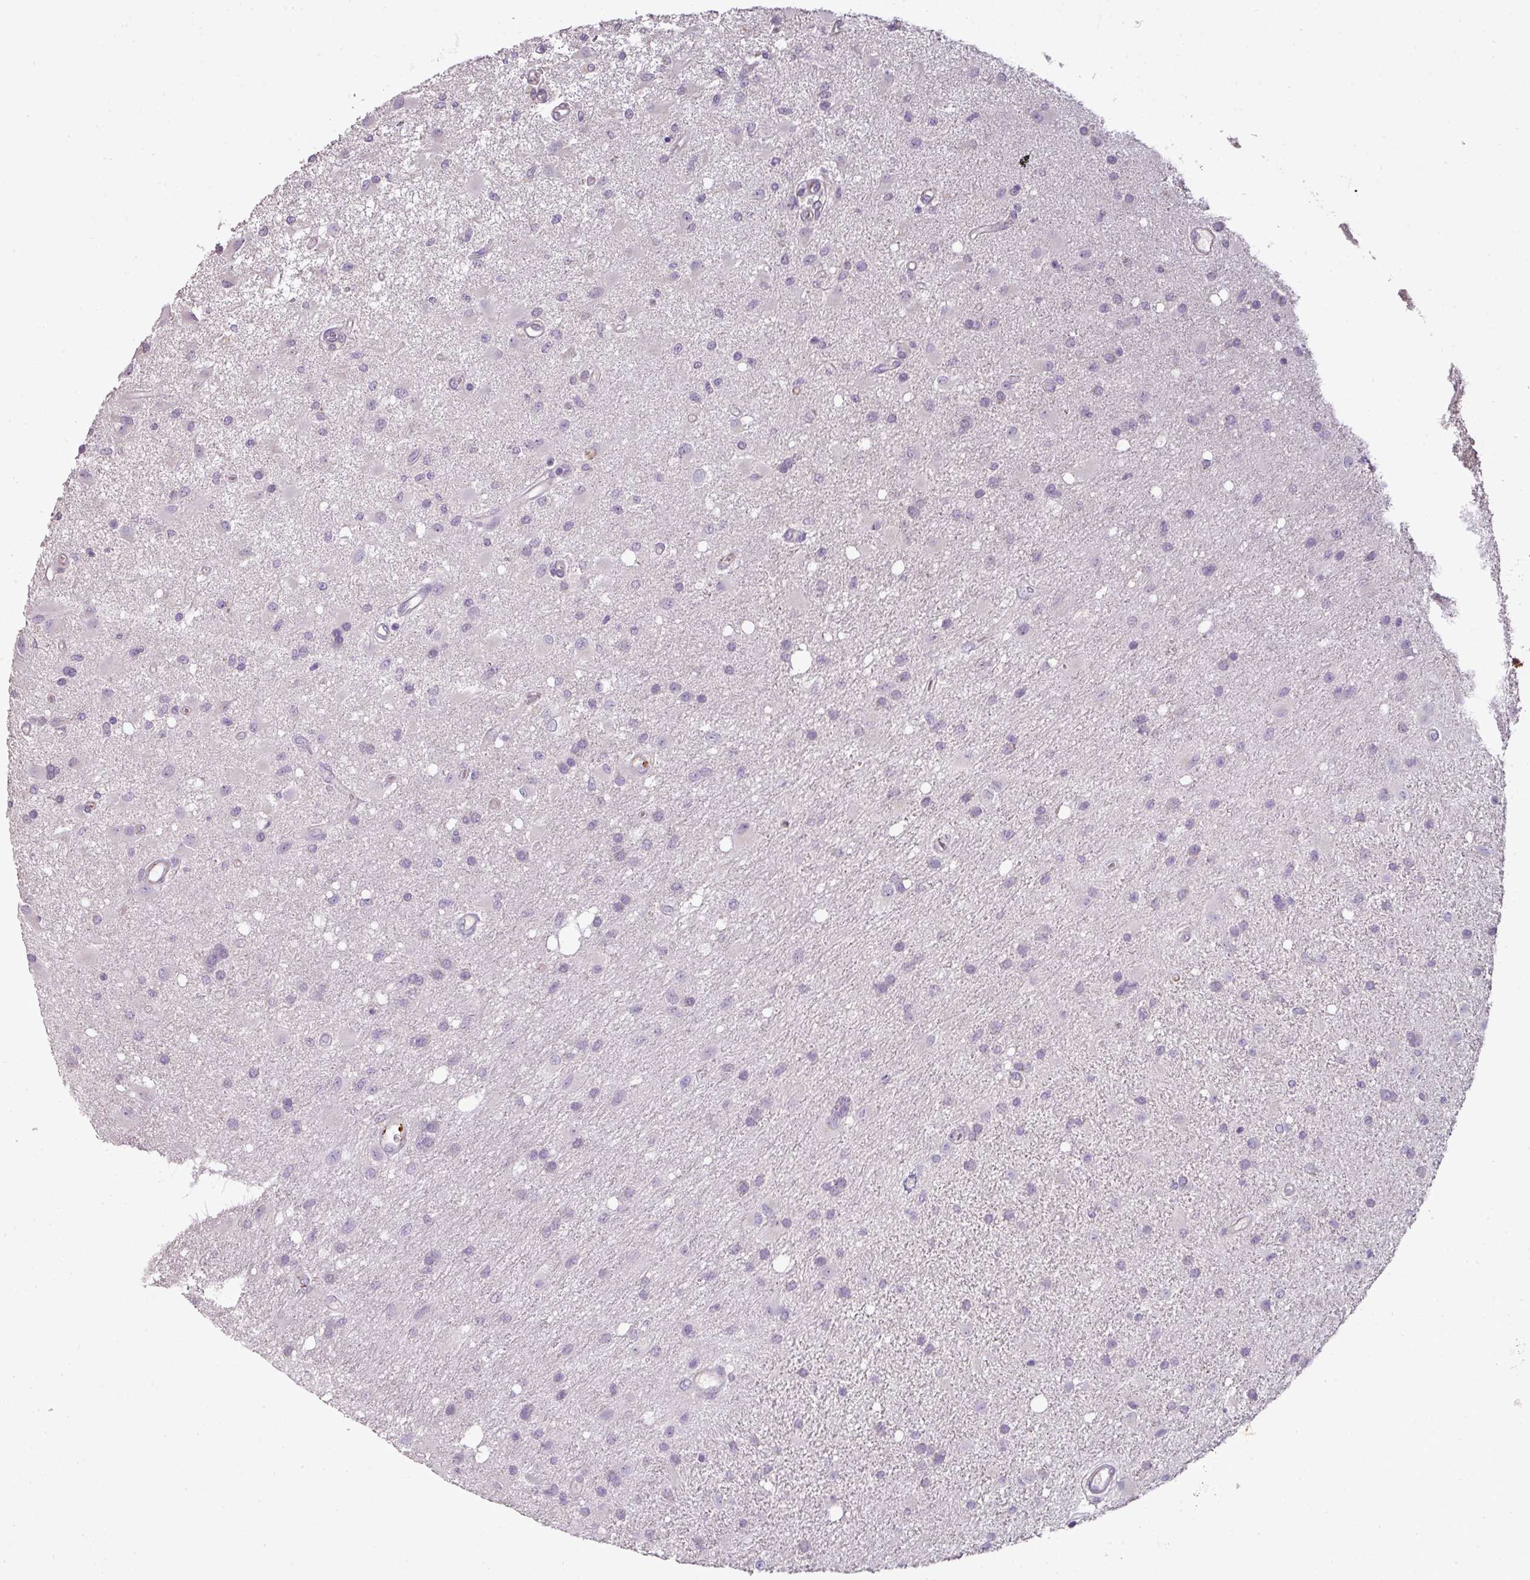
{"staining": {"intensity": "negative", "quantity": "none", "location": "none"}, "tissue": "glioma", "cell_type": "Tumor cells", "image_type": "cancer", "snomed": [{"axis": "morphology", "description": "Glioma, malignant, High grade"}, {"axis": "topography", "description": "Brain"}], "caption": "This micrograph is of malignant high-grade glioma stained with immunohistochemistry to label a protein in brown with the nuclei are counter-stained blue. There is no expression in tumor cells.", "gene": "BRINP2", "patient": {"sex": "male", "age": 67}}